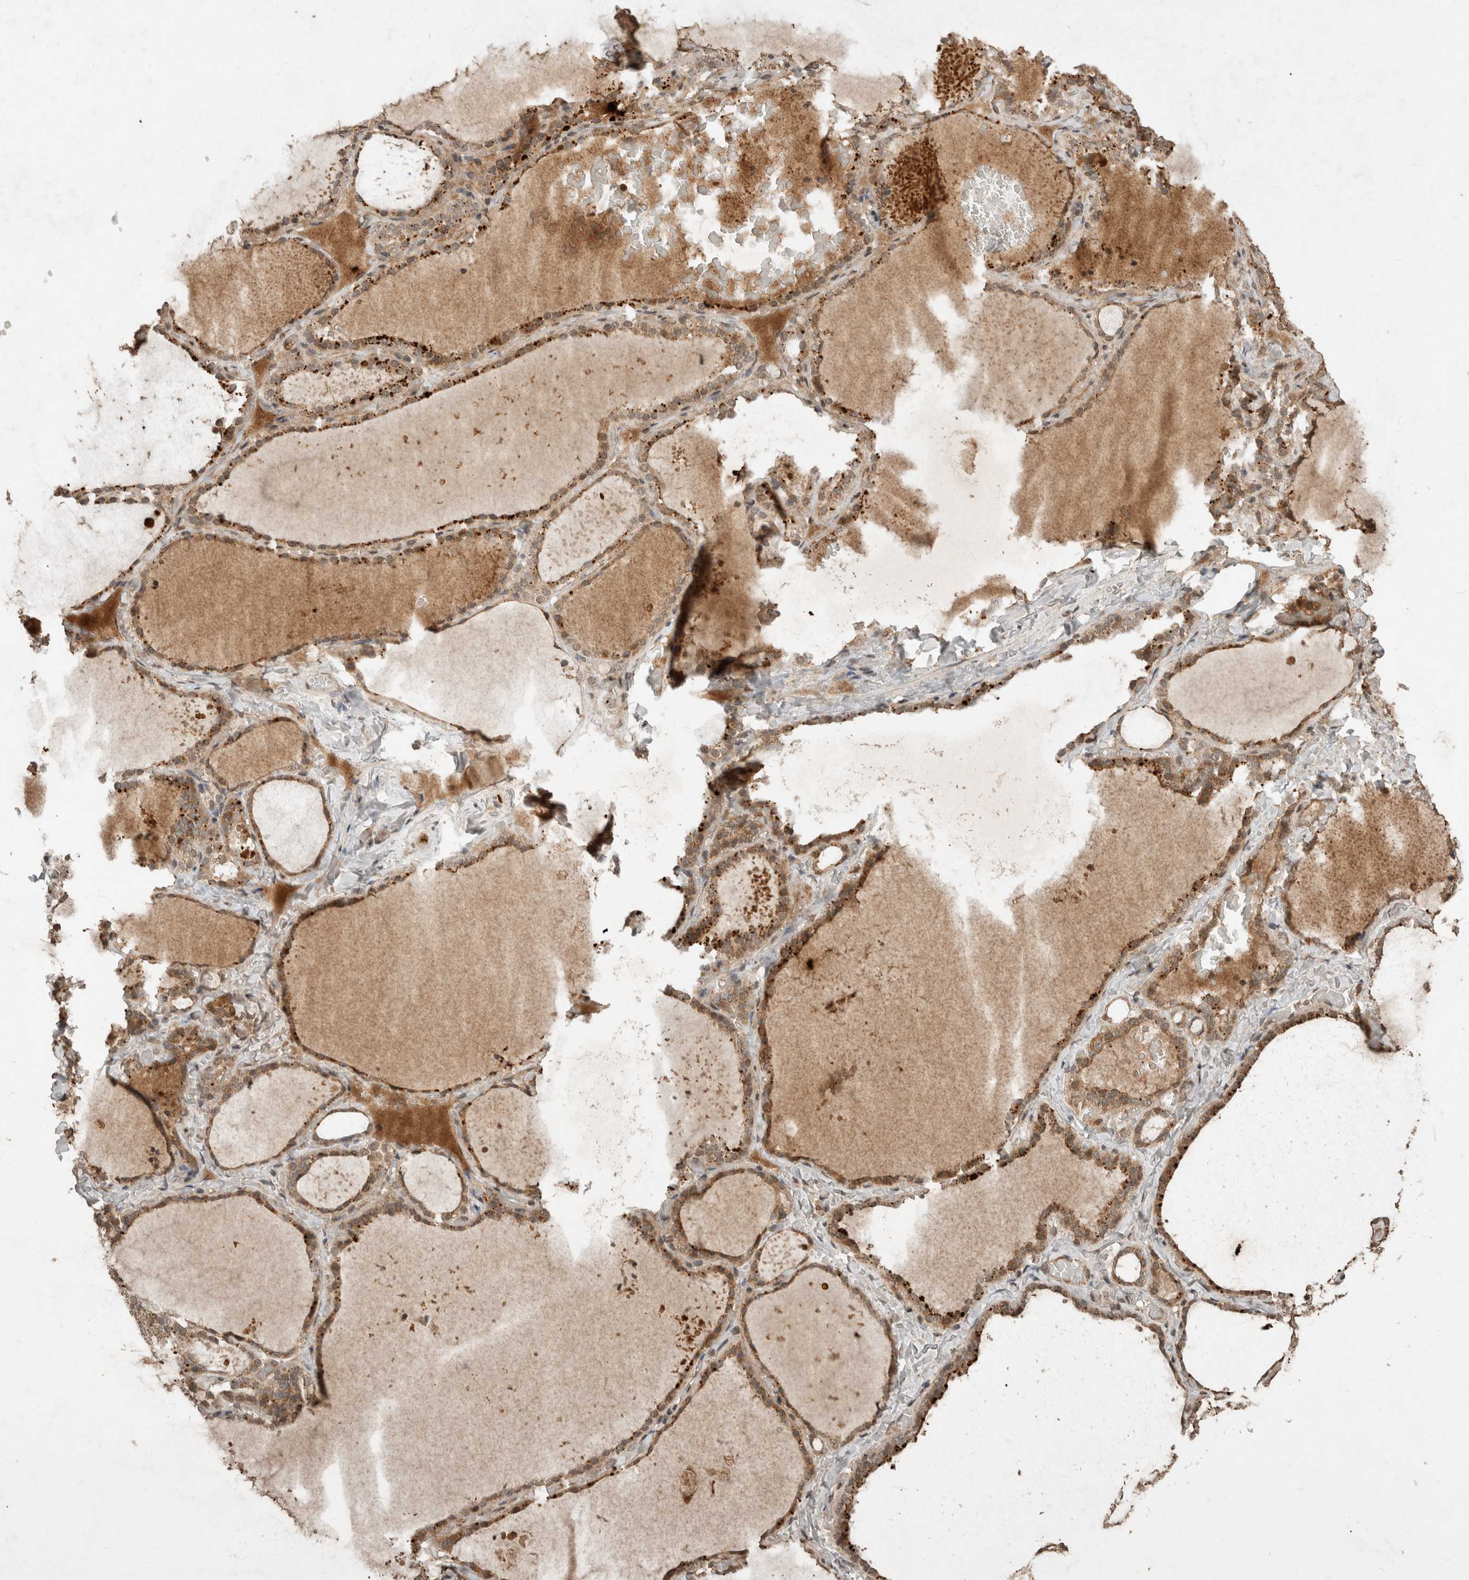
{"staining": {"intensity": "moderate", "quantity": ">75%", "location": "cytoplasmic/membranous"}, "tissue": "thyroid gland", "cell_type": "Glandular cells", "image_type": "normal", "snomed": [{"axis": "morphology", "description": "Normal tissue, NOS"}, {"axis": "topography", "description": "Thyroid gland"}], "caption": "Immunohistochemical staining of unremarkable thyroid gland exhibits >75% levels of moderate cytoplasmic/membranous protein expression in approximately >75% of glandular cells. The staining was performed using DAB, with brown indicating positive protein expression. Nuclei are stained blue with hematoxylin.", "gene": "FAM3A", "patient": {"sex": "female", "age": 22}}